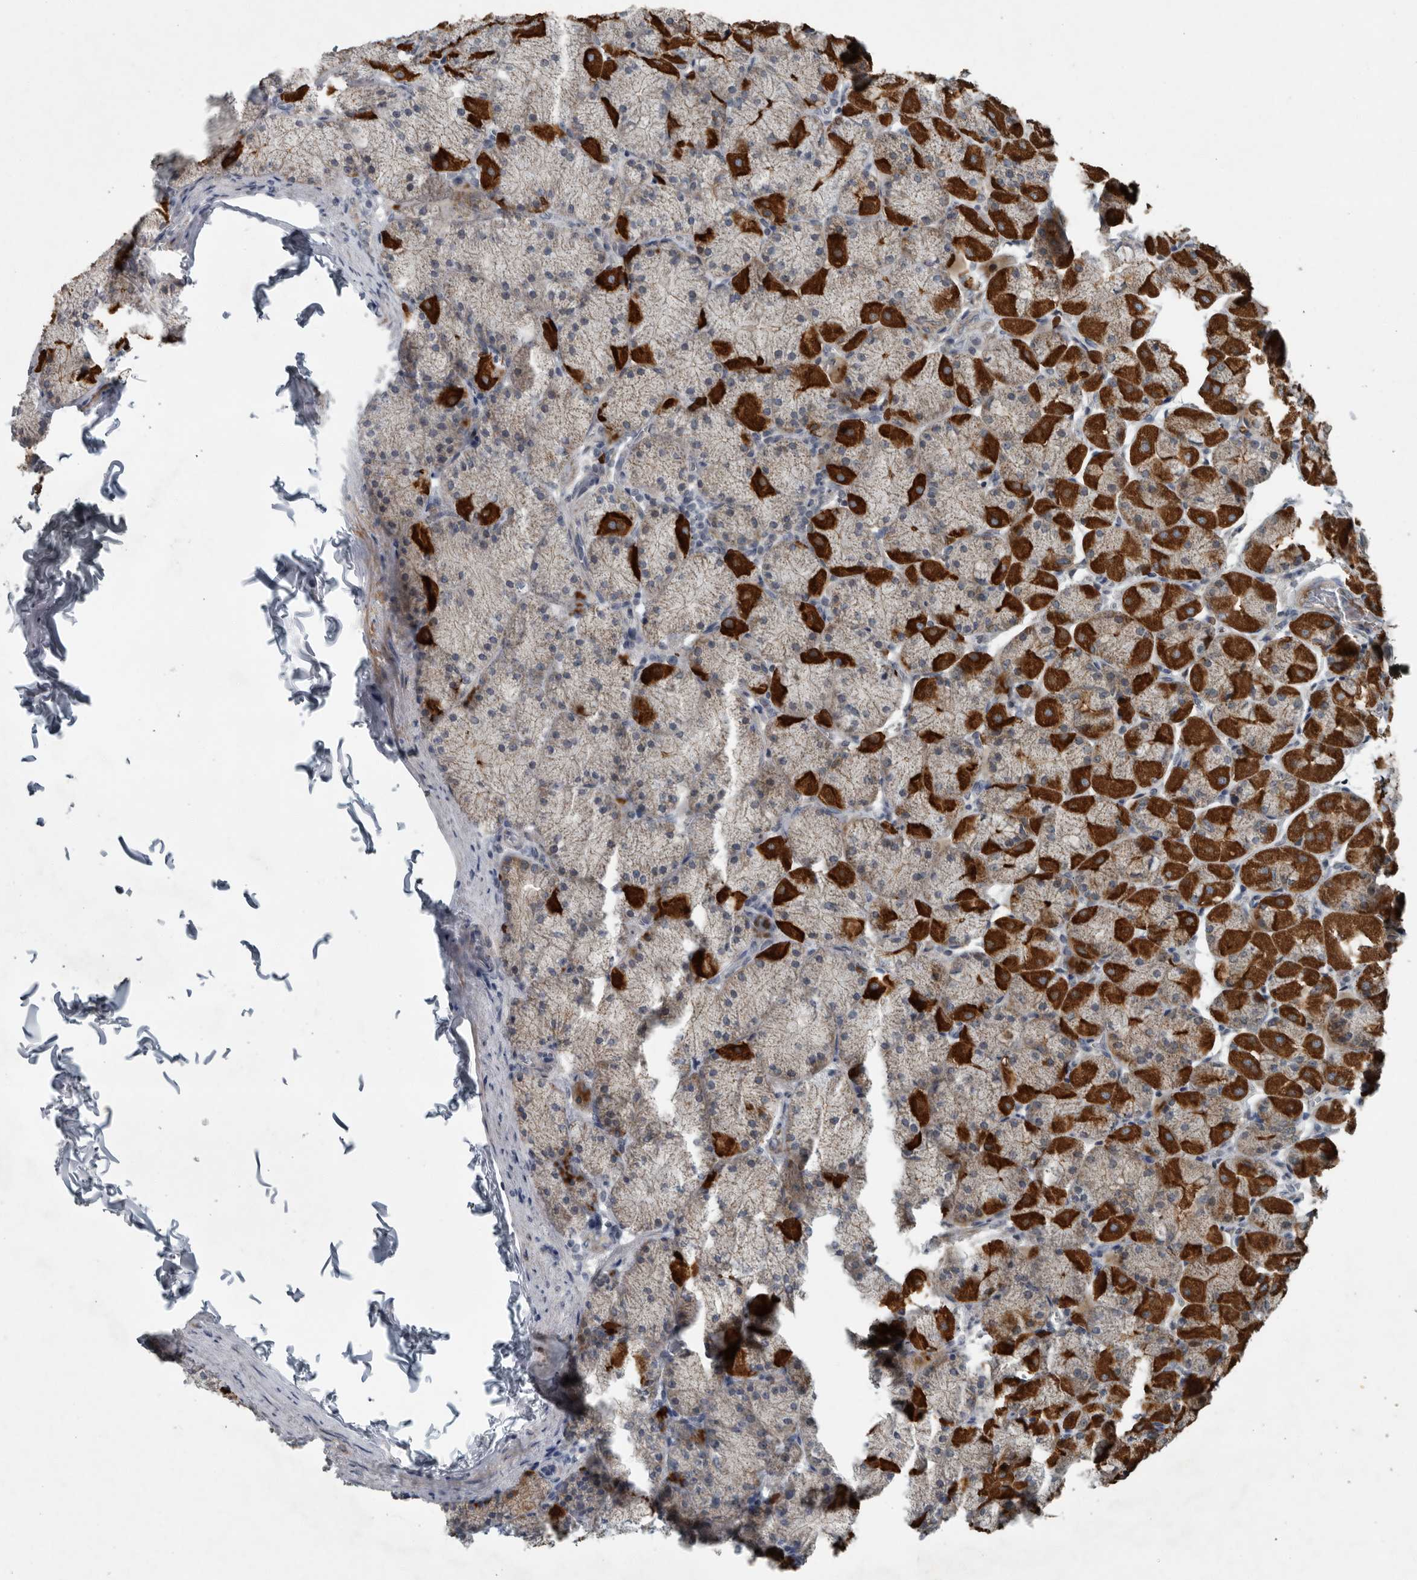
{"staining": {"intensity": "strong", "quantity": "25%-75%", "location": "cytoplasmic/membranous"}, "tissue": "stomach", "cell_type": "Glandular cells", "image_type": "normal", "snomed": [{"axis": "morphology", "description": "Normal tissue, NOS"}, {"axis": "topography", "description": "Stomach, upper"}], "caption": "Immunohistochemistry micrograph of unremarkable stomach: stomach stained using immunohistochemistry demonstrates high levels of strong protein expression localized specifically in the cytoplasmic/membranous of glandular cells, appearing as a cytoplasmic/membranous brown color.", "gene": "MPP3", "patient": {"sex": "female", "age": 56}}